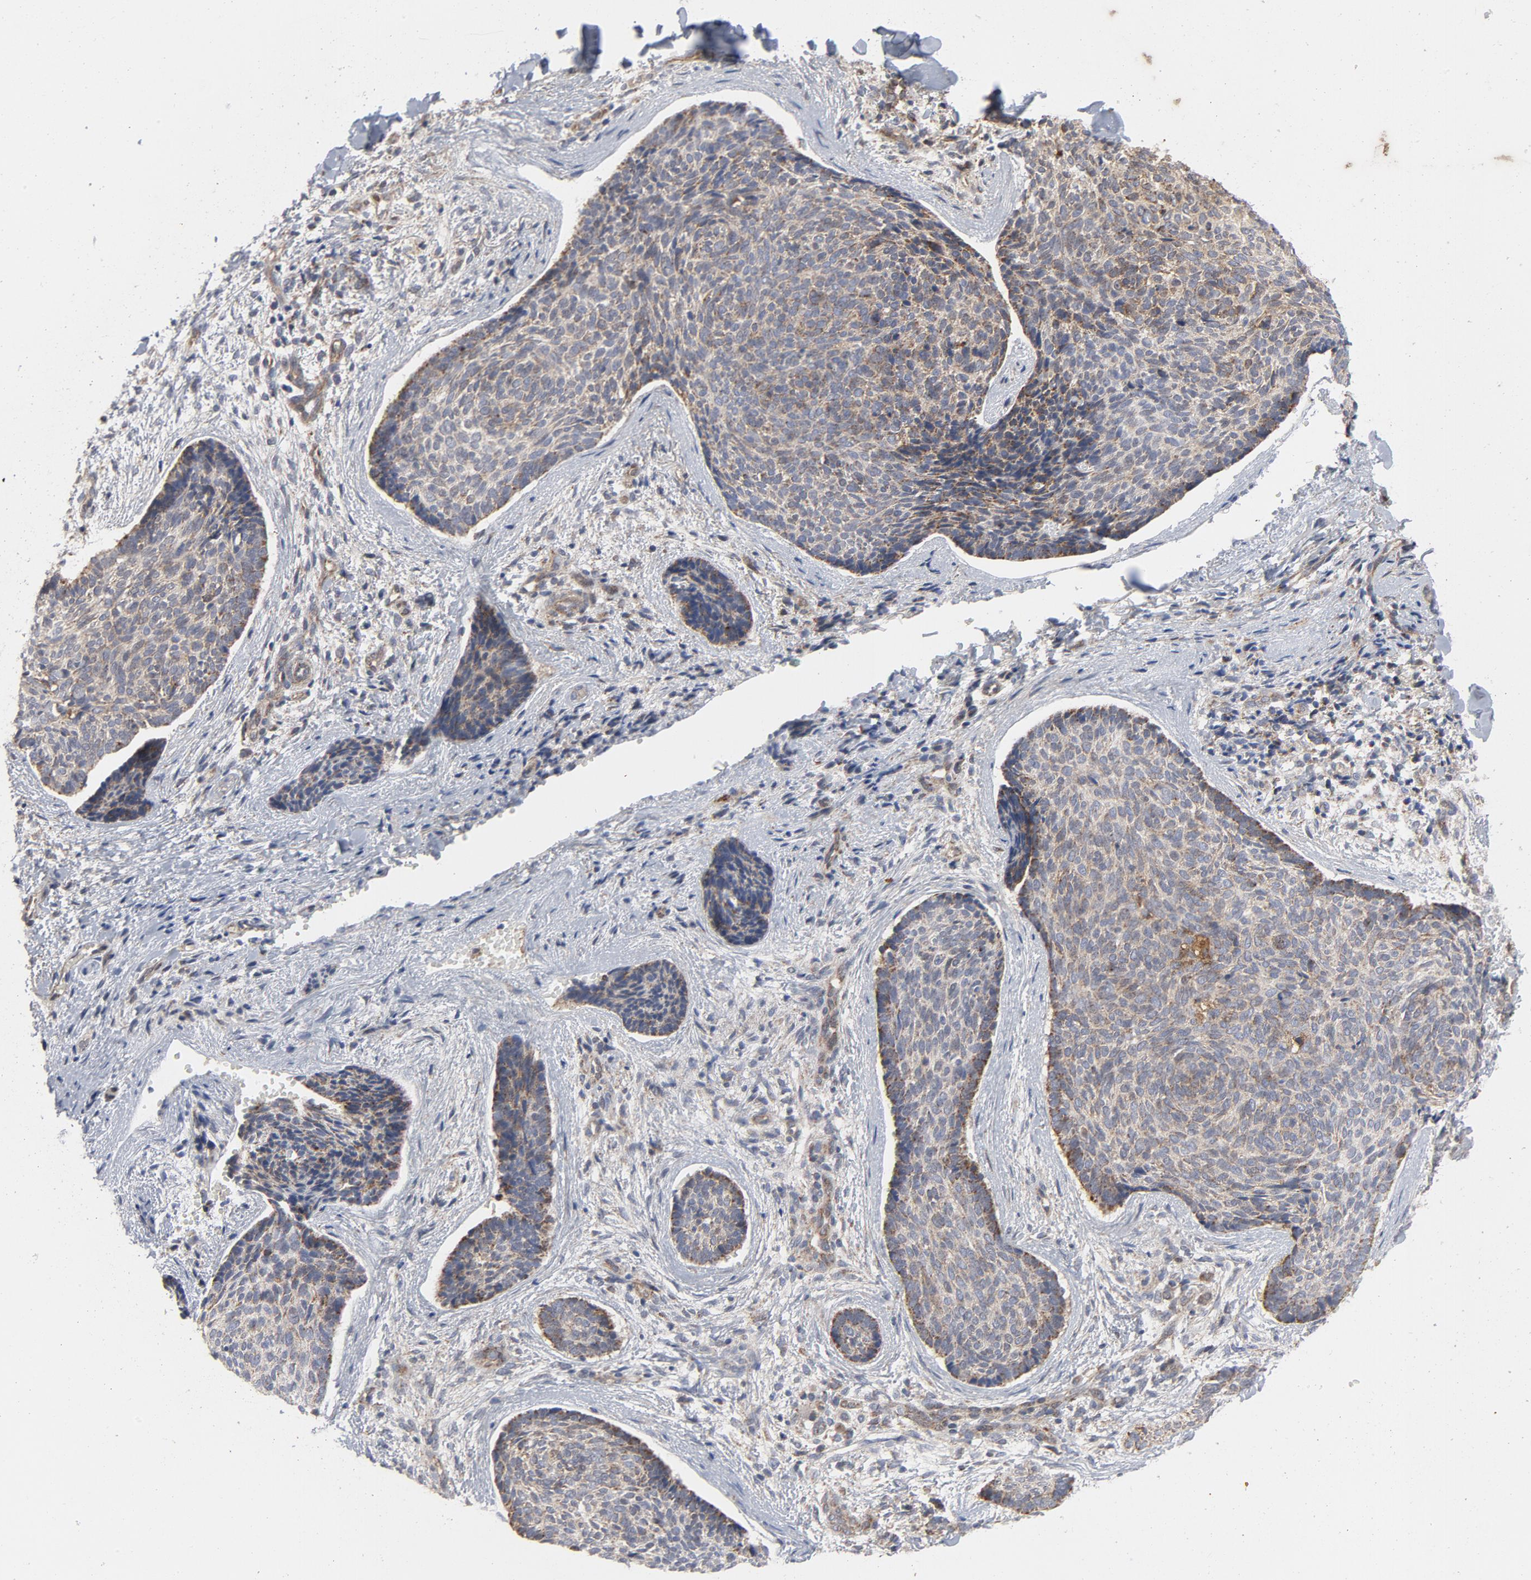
{"staining": {"intensity": "moderate", "quantity": ">75%", "location": "cytoplasmic/membranous"}, "tissue": "skin cancer", "cell_type": "Tumor cells", "image_type": "cancer", "snomed": [{"axis": "morphology", "description": "Normal tissue, NOS"}, {"axis": "morphology", "description": "Basal cell carcinoma"}, {"axis": "topography", "description": "Skin"}], "caption": "Skin cancer (basal cell carcinoma) stained with IHC displays moderate cytoplasmic/membranous expression in approximately >75% of tumor cells.", "gene": "RAPGEF4", "patient": {"sex": "female", "age": 57}}